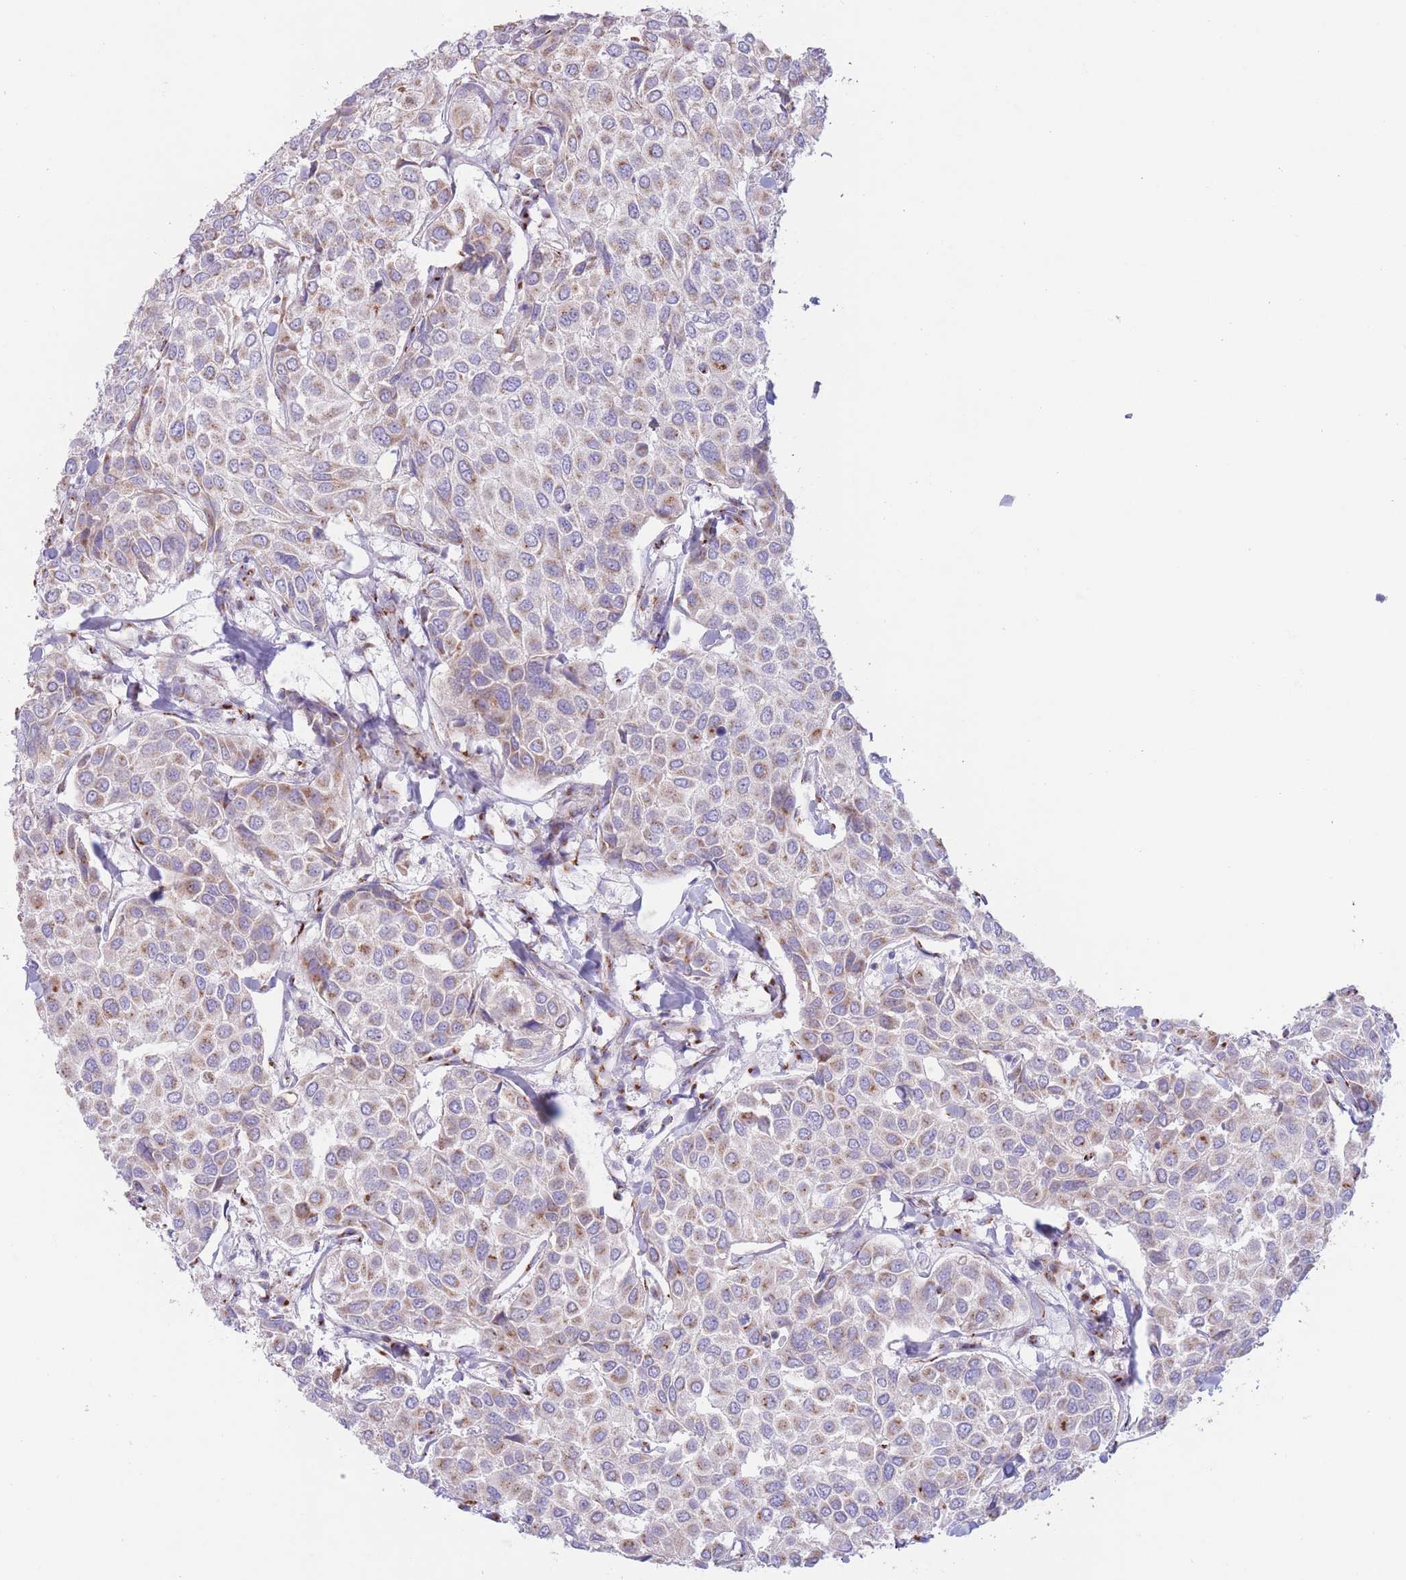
{"staining": {"intensity": "weak", "quantity": "25%-75%", "location": "cytoplasmic/membranous"}, "tissue": "breast cancer", "cell_type": "Tumor cells", "image_type": "cancer", "snomed": [{"axis": "morphology", "description": "Duct carcinoma"}, {"axis": "topography", "description": "Breast"}], "caption": "Tumor cells exhibit low levels of weak cytoplasmic/membranous staining in approximately 25%-75% of cells in breast intraductal carcinoma.", "gene": "MPND", "patient": {"sex": "female", "age": 55}}